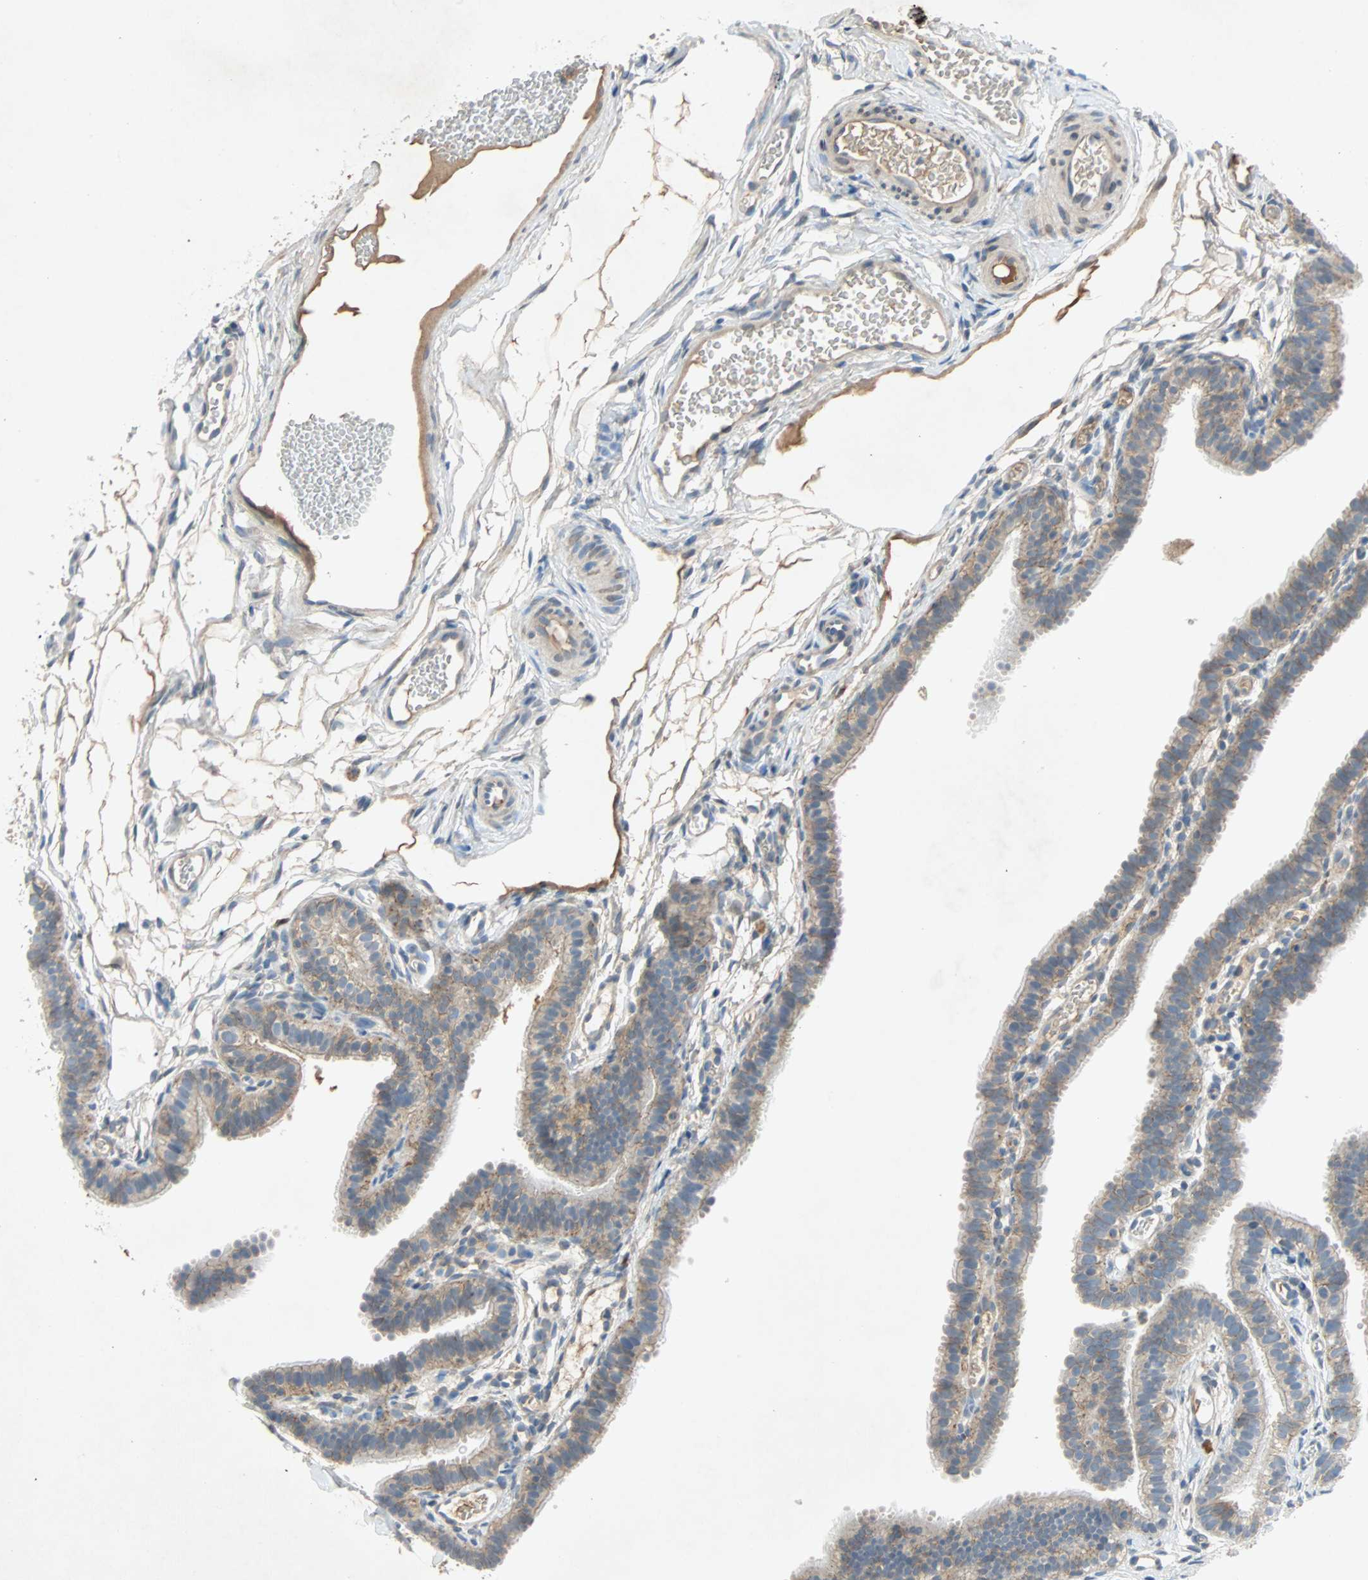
{"staining": {"intensity": "moderate", "quantity": "25%-75%", "location": "cytoplasmic/membranous"}, "tissue": "fallopian tube", "cell_type": "Glandular cells", "image_type": "normal", "snomed": [{"axis": "morphology", "description": "Normal tissue, NOS"}, {"axis": "topography", "description": "Fallopian tube"}, {"axis": "topography", "description": "Placenta"}], "caption": "Immunohistochemical staining of benign fallopian tube shows 25%-75% levels of moderate cytoplasmic/membranous protein staining in approximately 25%-75% of glandular cells. (IHC, brightfield microscopy, high magnification).", "gene": "XYLT1", "patient": {"sex": "female", "age": 34}}